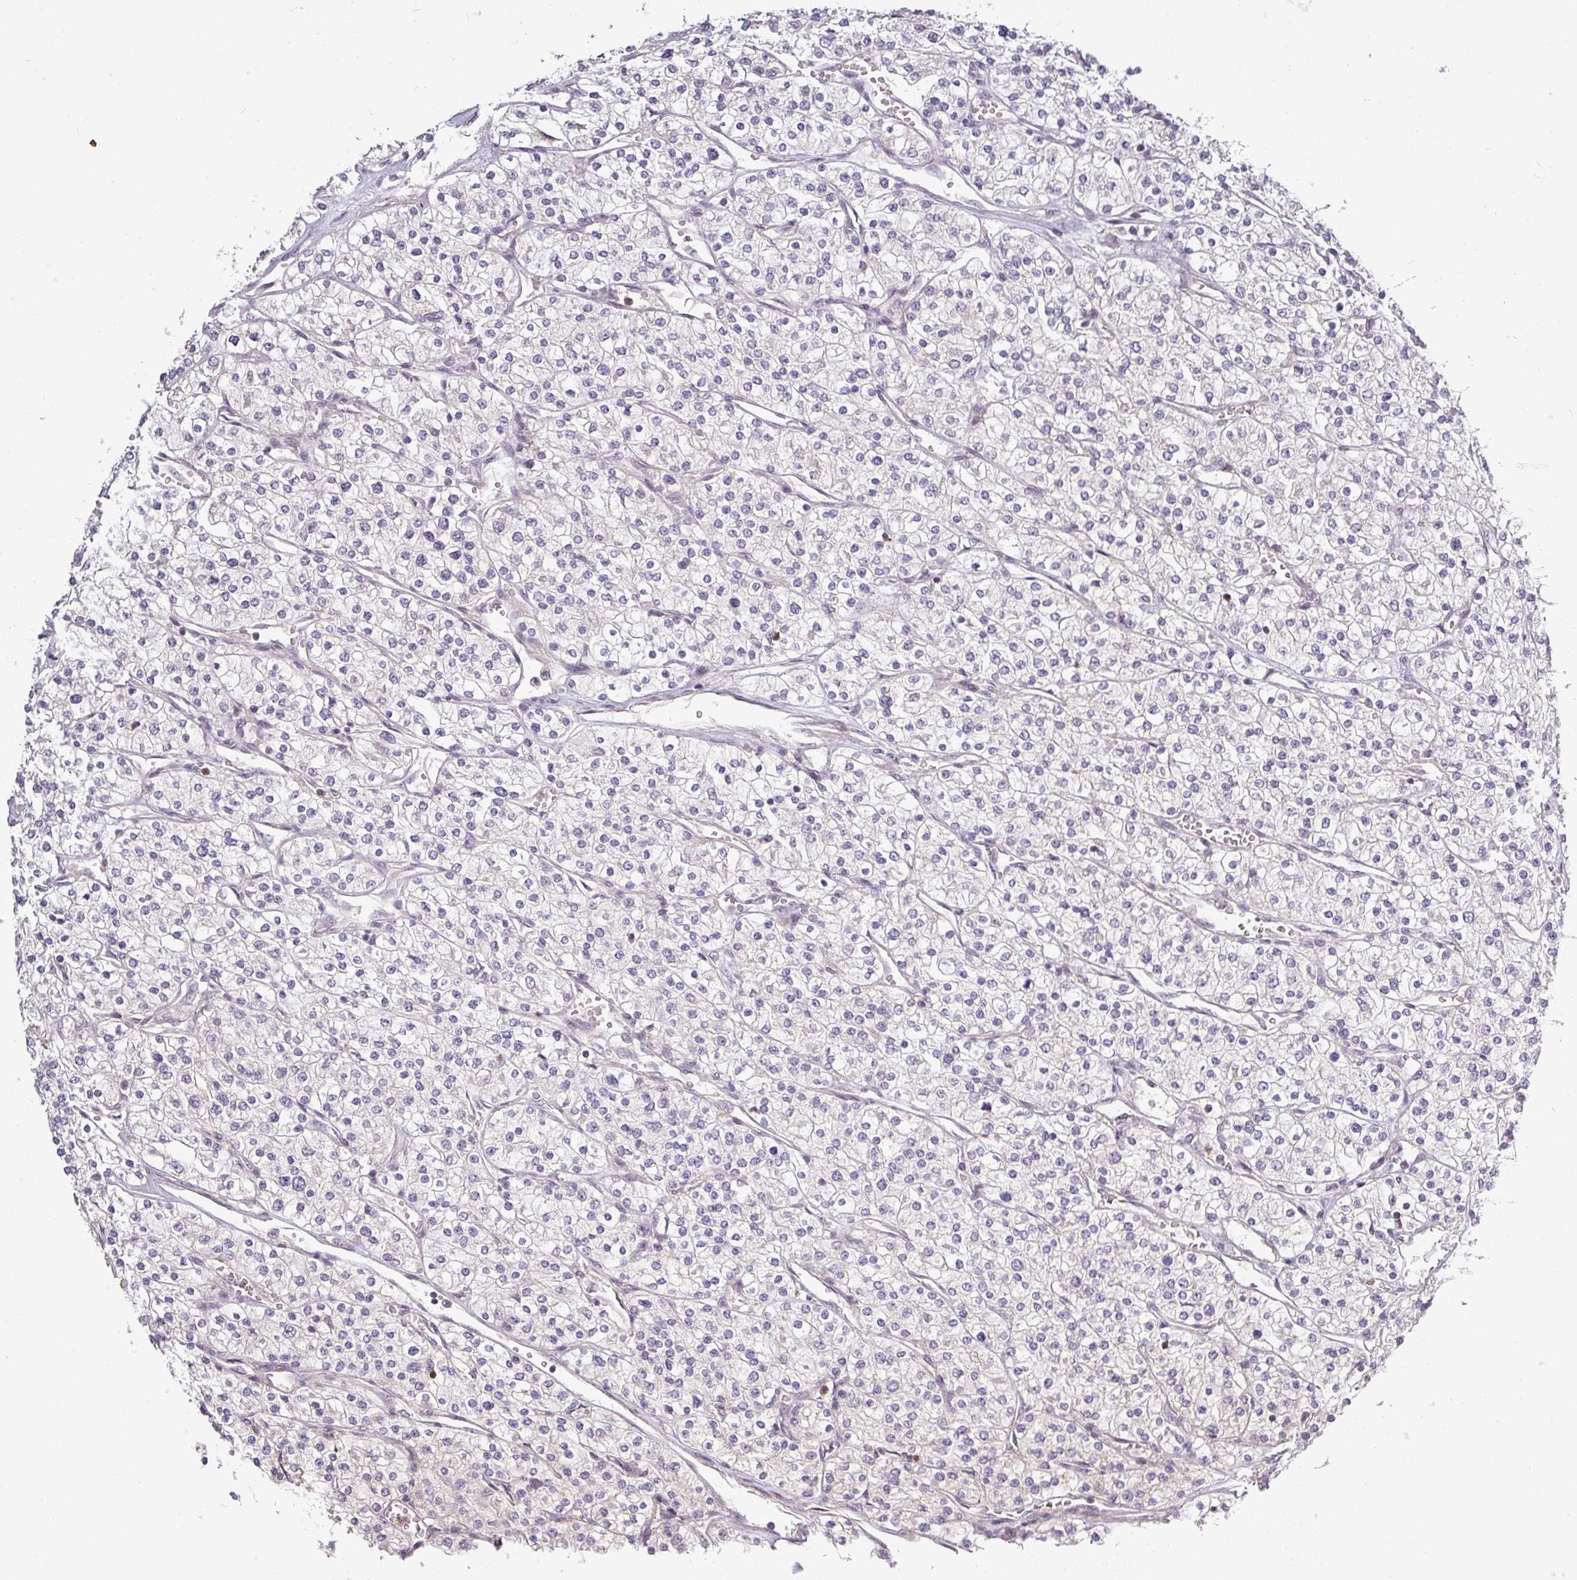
{"staining": {"intensity": "negative", "quantity": "none", "location": "none"}, "tissue": "renal cancer", "cell_type": "Tumor cells", "image_type": "cancer", "snomed": [{"axis": "morphology", "description": "Adenocarcinoma, NOS"}, {"axis": "topography", "description": "Kidney"}], "caption": "Tumor cells show no significant protein positivity in renal adenocarcinoma.", "gene": "NIN", "patient": {"sex": "male", "age": 80}}